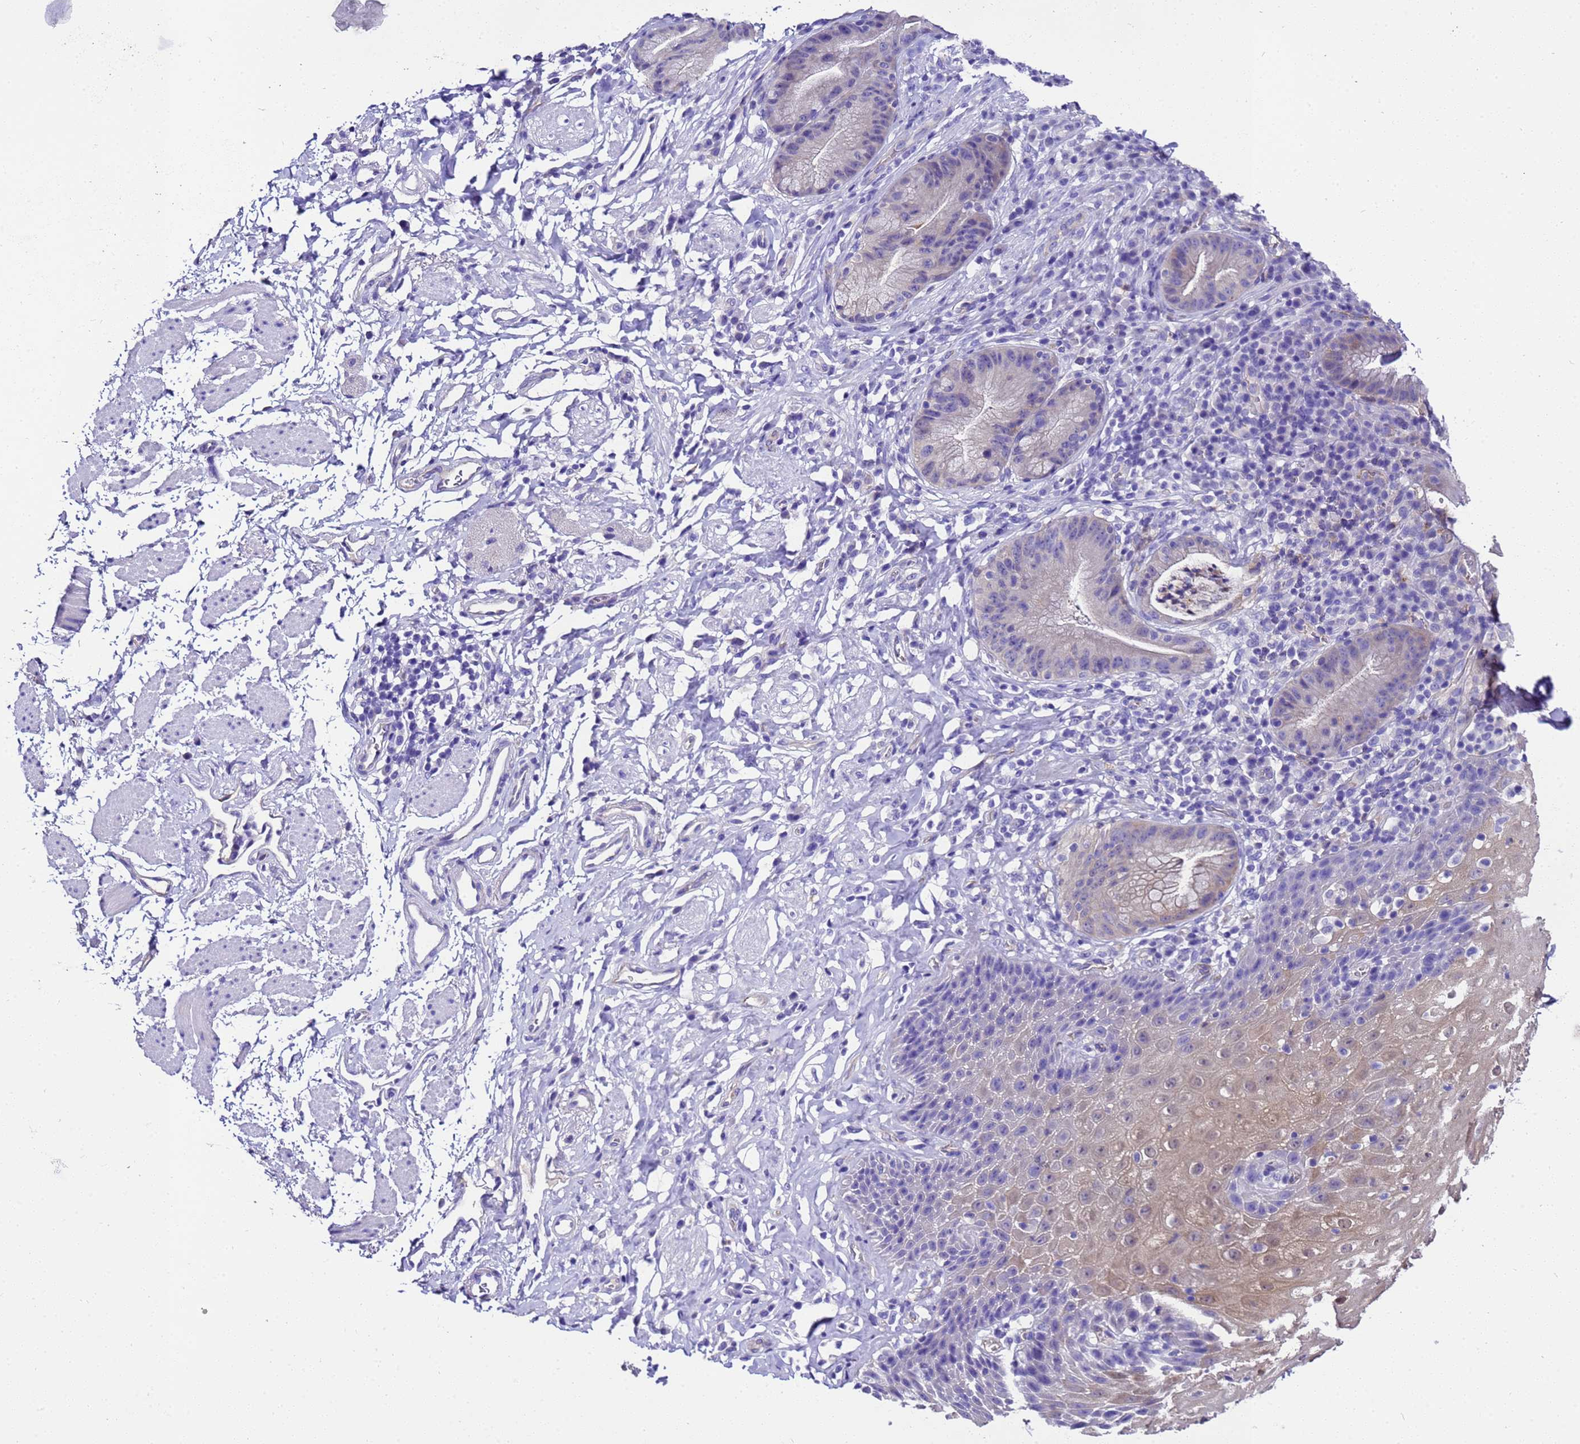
{"staining": {"intensity": "moderate", "quantity": "25%-75%", "location": "cytoplasmic/membranous"}, "tissue": "esophagus", "cell_type": "Squamous epithelial cells", "image_type": "normal", "snomed": [{"axis": "morphology", "description": "Normal tissue, NOS"}, {"axis": "topography", "description": "Esophagus"}], "caption": "Squamous epithelial cells display medium levels of moderate cytoplasmic/membranous positivity in approximately 25%-75% of cells in benign human esophagus.", "gene": "UGT2A1", "patient": {"sex": "female", "age": 61}}